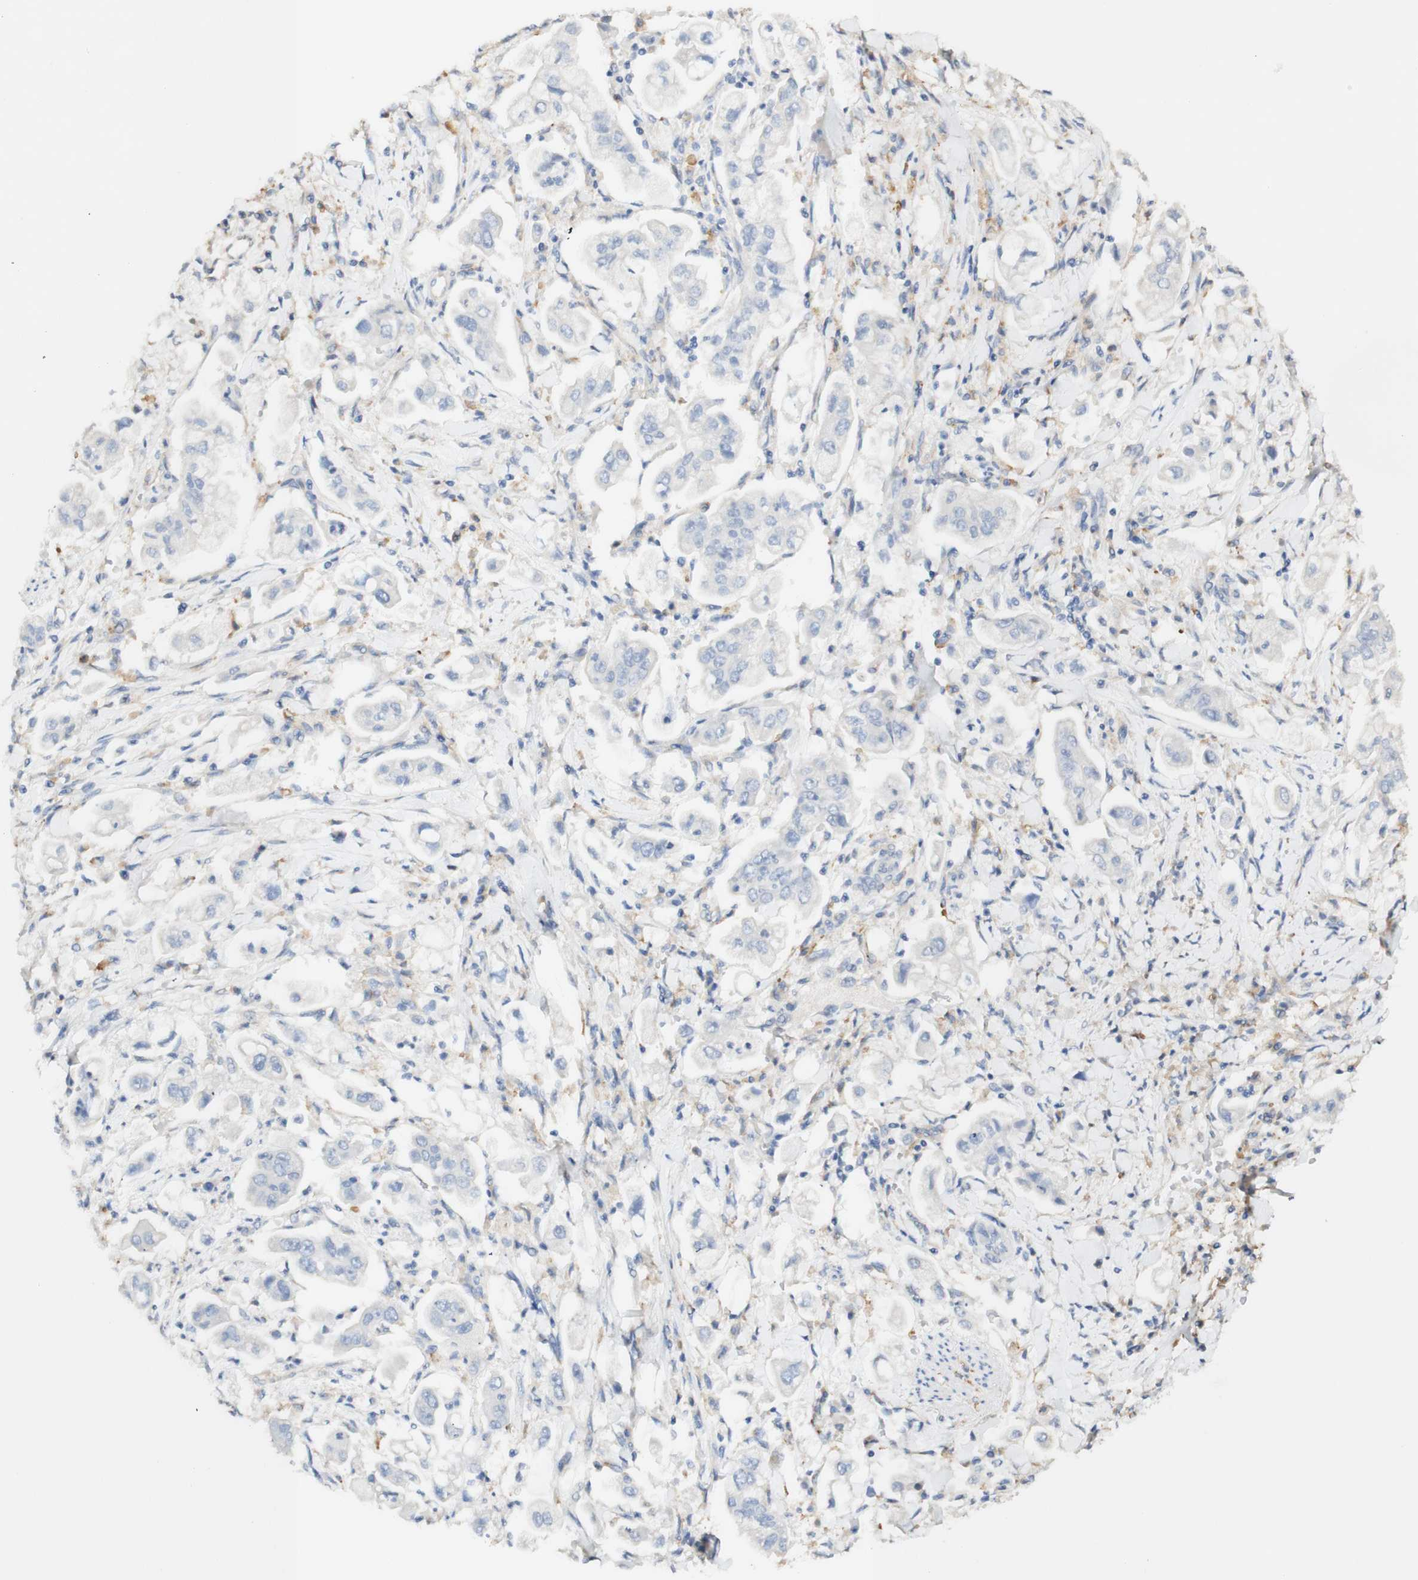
{"staining": {"intensity": "negative", "quantity": "none", "location": "none"}, "tissue": "stomach cancer", "cell_type": "Tumor cells", "image_type": "cancer", "snomed": [{"axis": "morphology", "description": "Adenocarcinoma, NOS"}, {"axis": "topography", "description": "Stomach"}], "caption": "A micrograph of stomach cancer stained for a protein reveals no brown staining in tumor cells. (DAB (3,3'-diaminobenzidine) immunohistochemistry (IHC) visualized using brightfield microscopy, high magnification).", "gene": "FCGRT", "patient": {"sex": "male", "age": 62}}